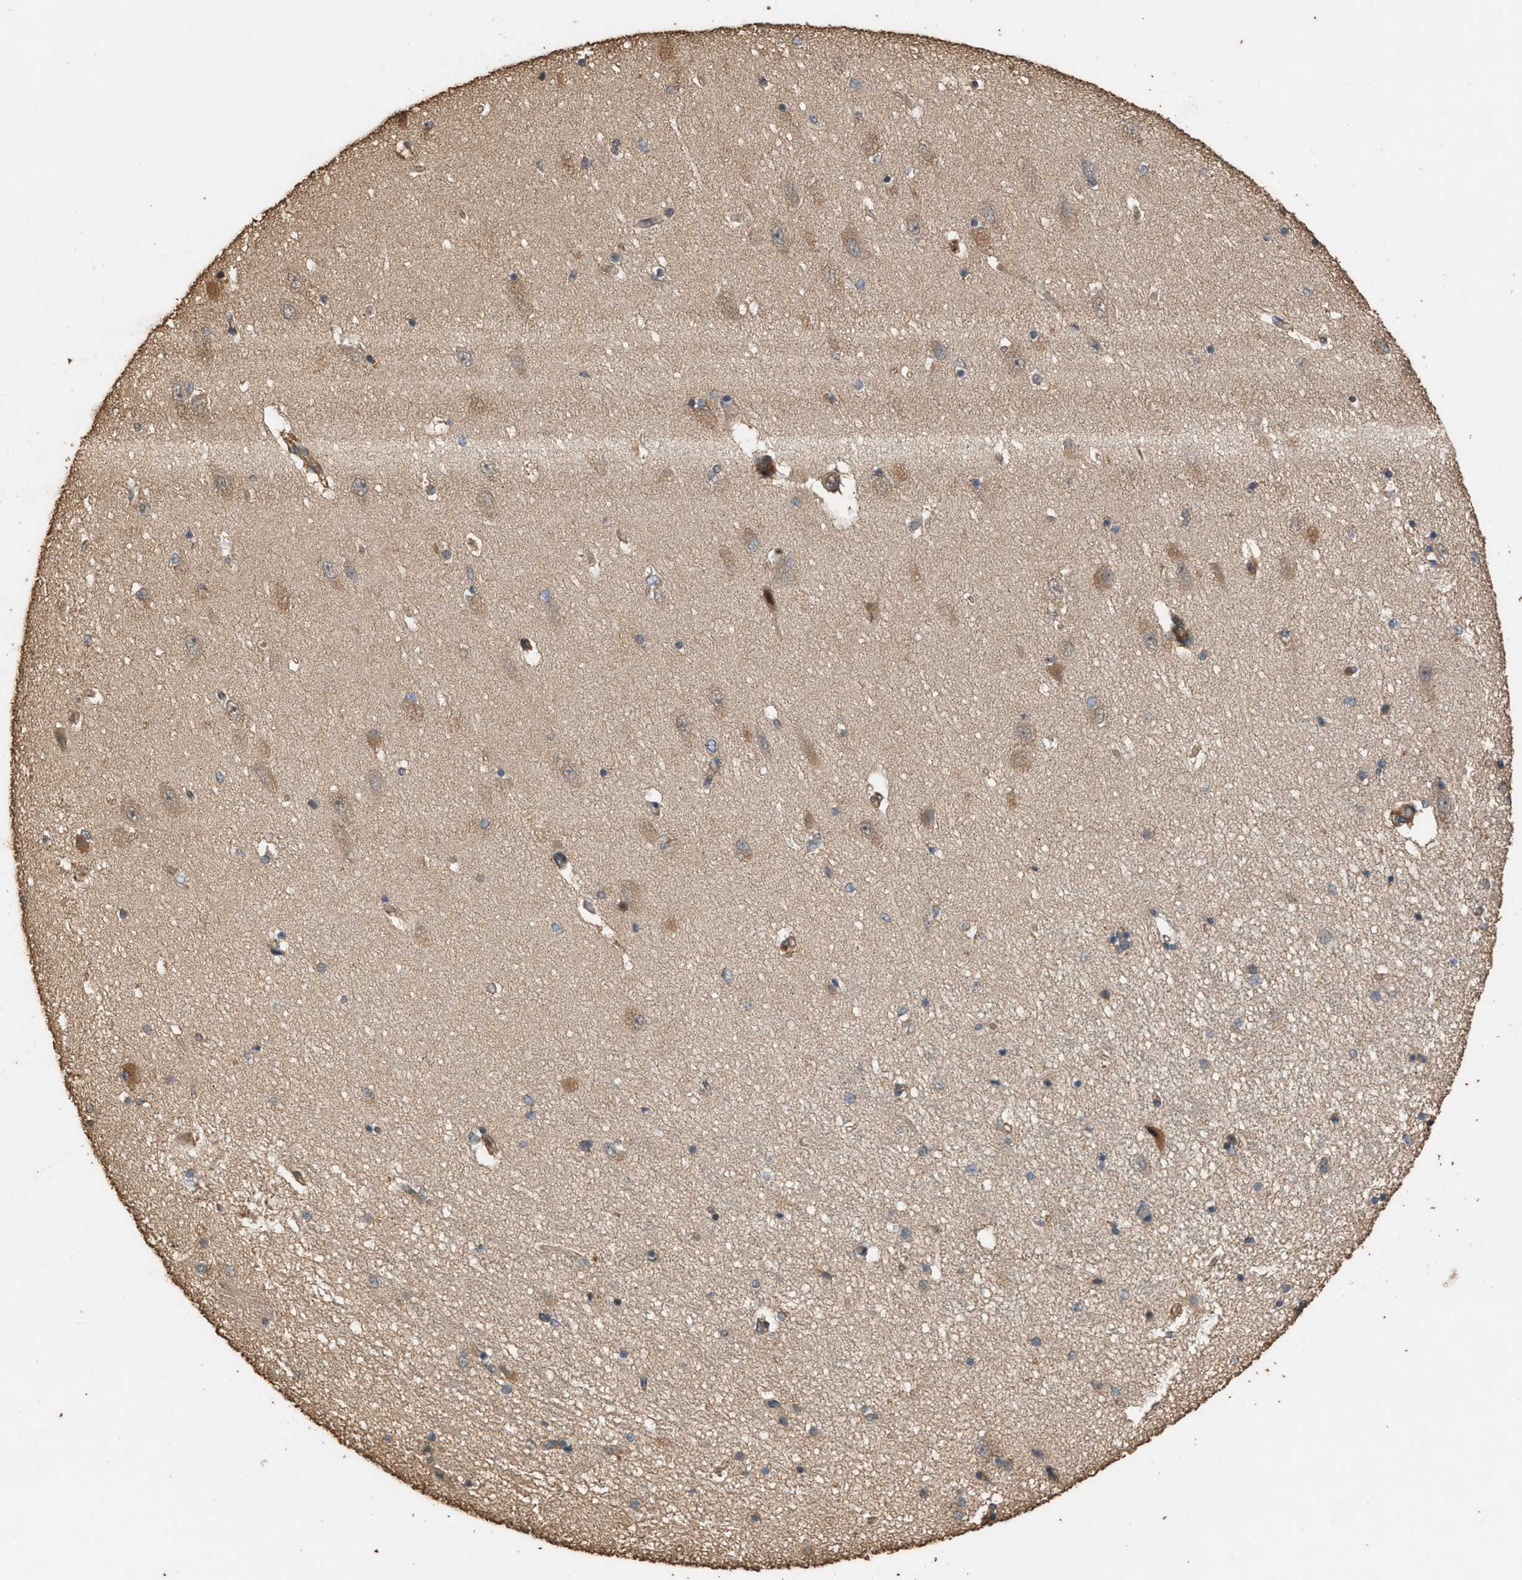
{"staining": {"intensity": "weak", "quantity": "25%-75%", "location": "cytoplasmic/membranous"}, "tissue": "hippocampus", "cell_type": "Glial cells", "image_type": "normal", "snomed": [{"axis": "morphology", "description": "Normal tissue, NOS"}, {"axis": "topography", "description": "Hippocampus"}], "caption": "Hippocampus stained for a protein (brown) demonstrates weak cytoplasmic/membranous positive expression in about 25%-75% of glial cells.", "gene": "DCAF7", "patient": {"sex": "female", "age": 54}}